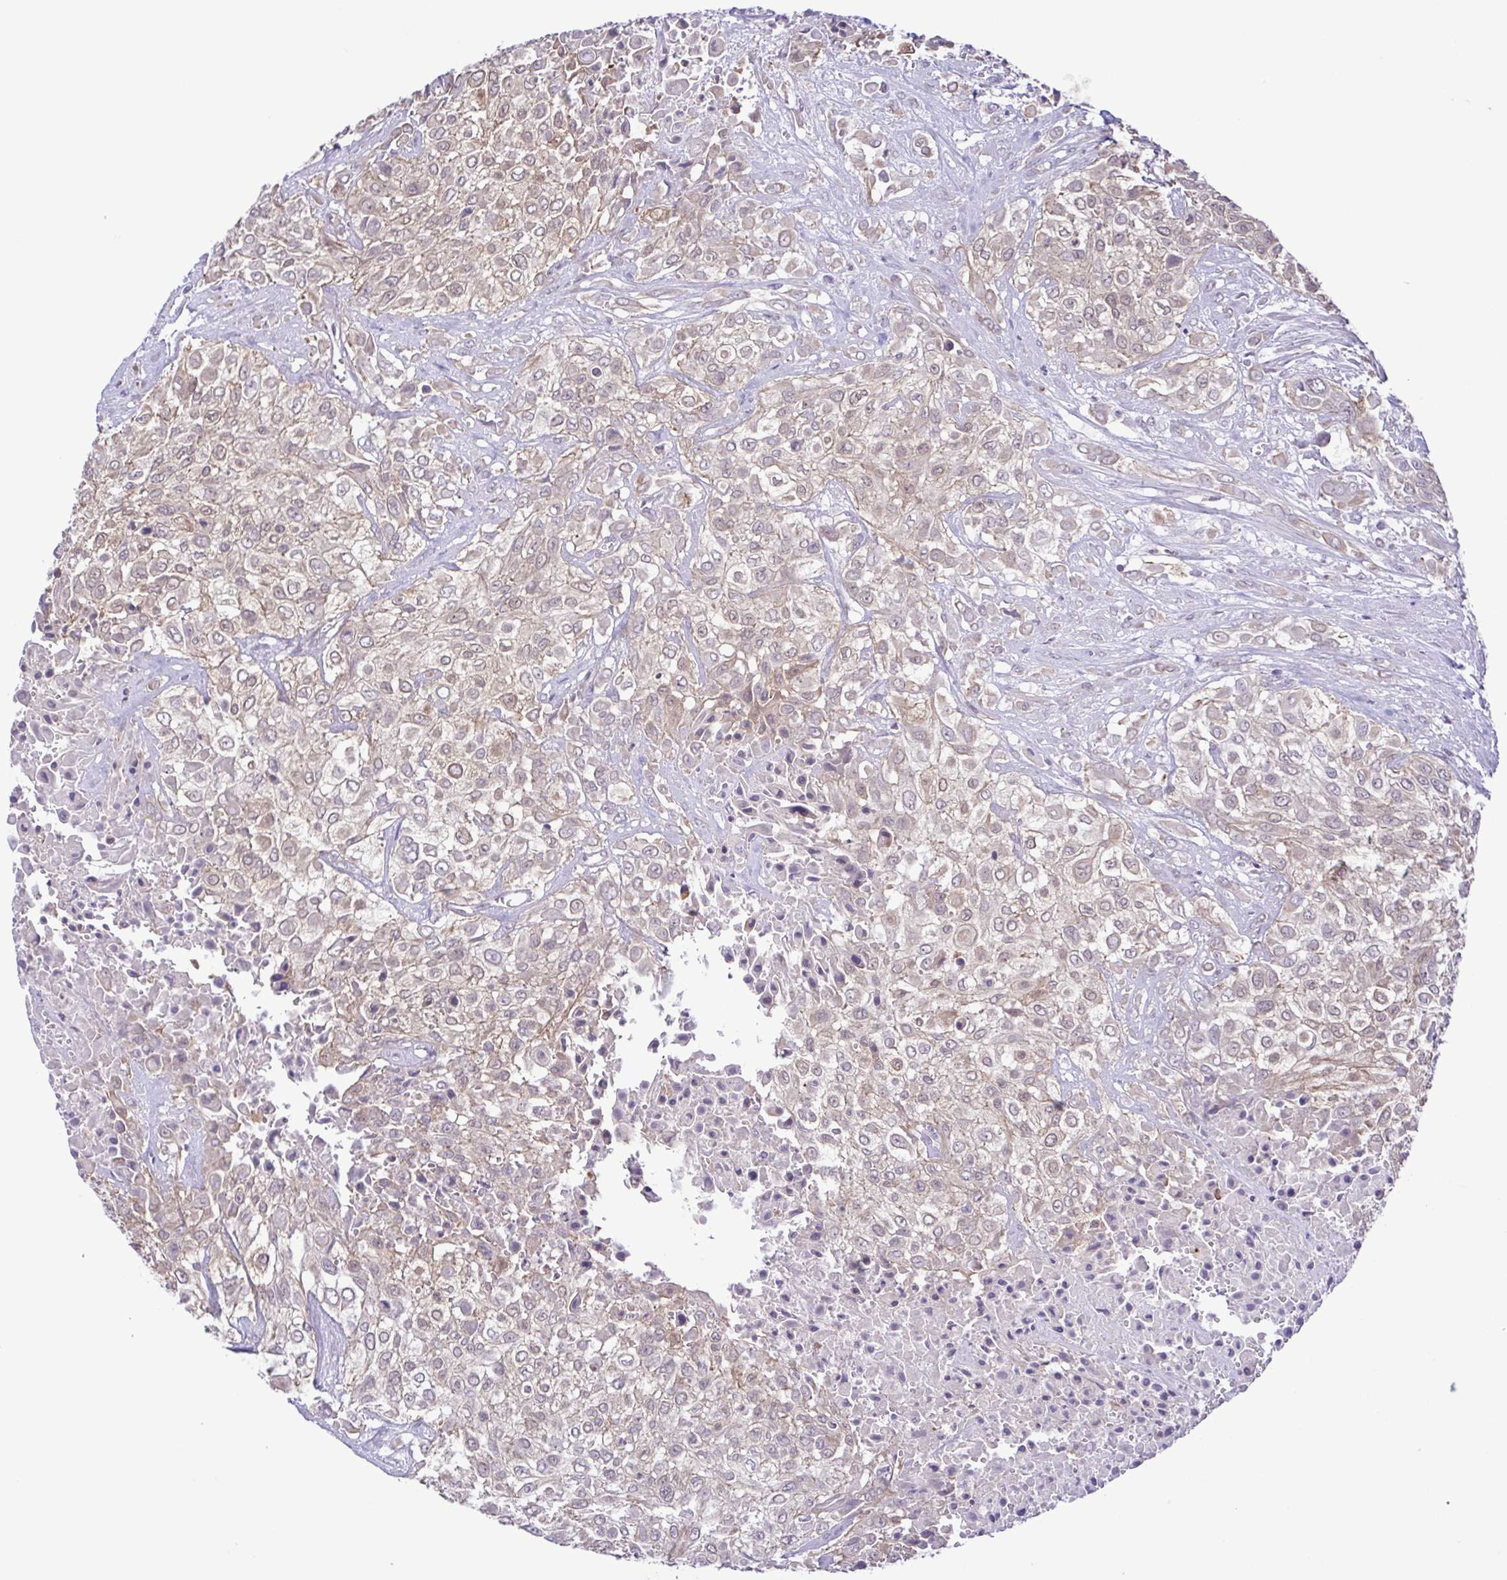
{"staining": {"intensity": "weak", "quantity": "25%-75%", "location": "cytoplasmic/membranous"}, "tissue": "urothelial cancer", "cell_type": "Tumor cells", "image_type": "cancer", "snomed": [{"axis": "morphology", "description": "Urothelial carcinoma, High grade"}, {"axis": "topography", "description": "Urinary bladder"}], "caption": "High-grade urothelial carcinoma stained with a protein marker shows weak staining in tumor cells.", "gene": "IL1RN", "patient": {"sex": "male", "age": 57}}